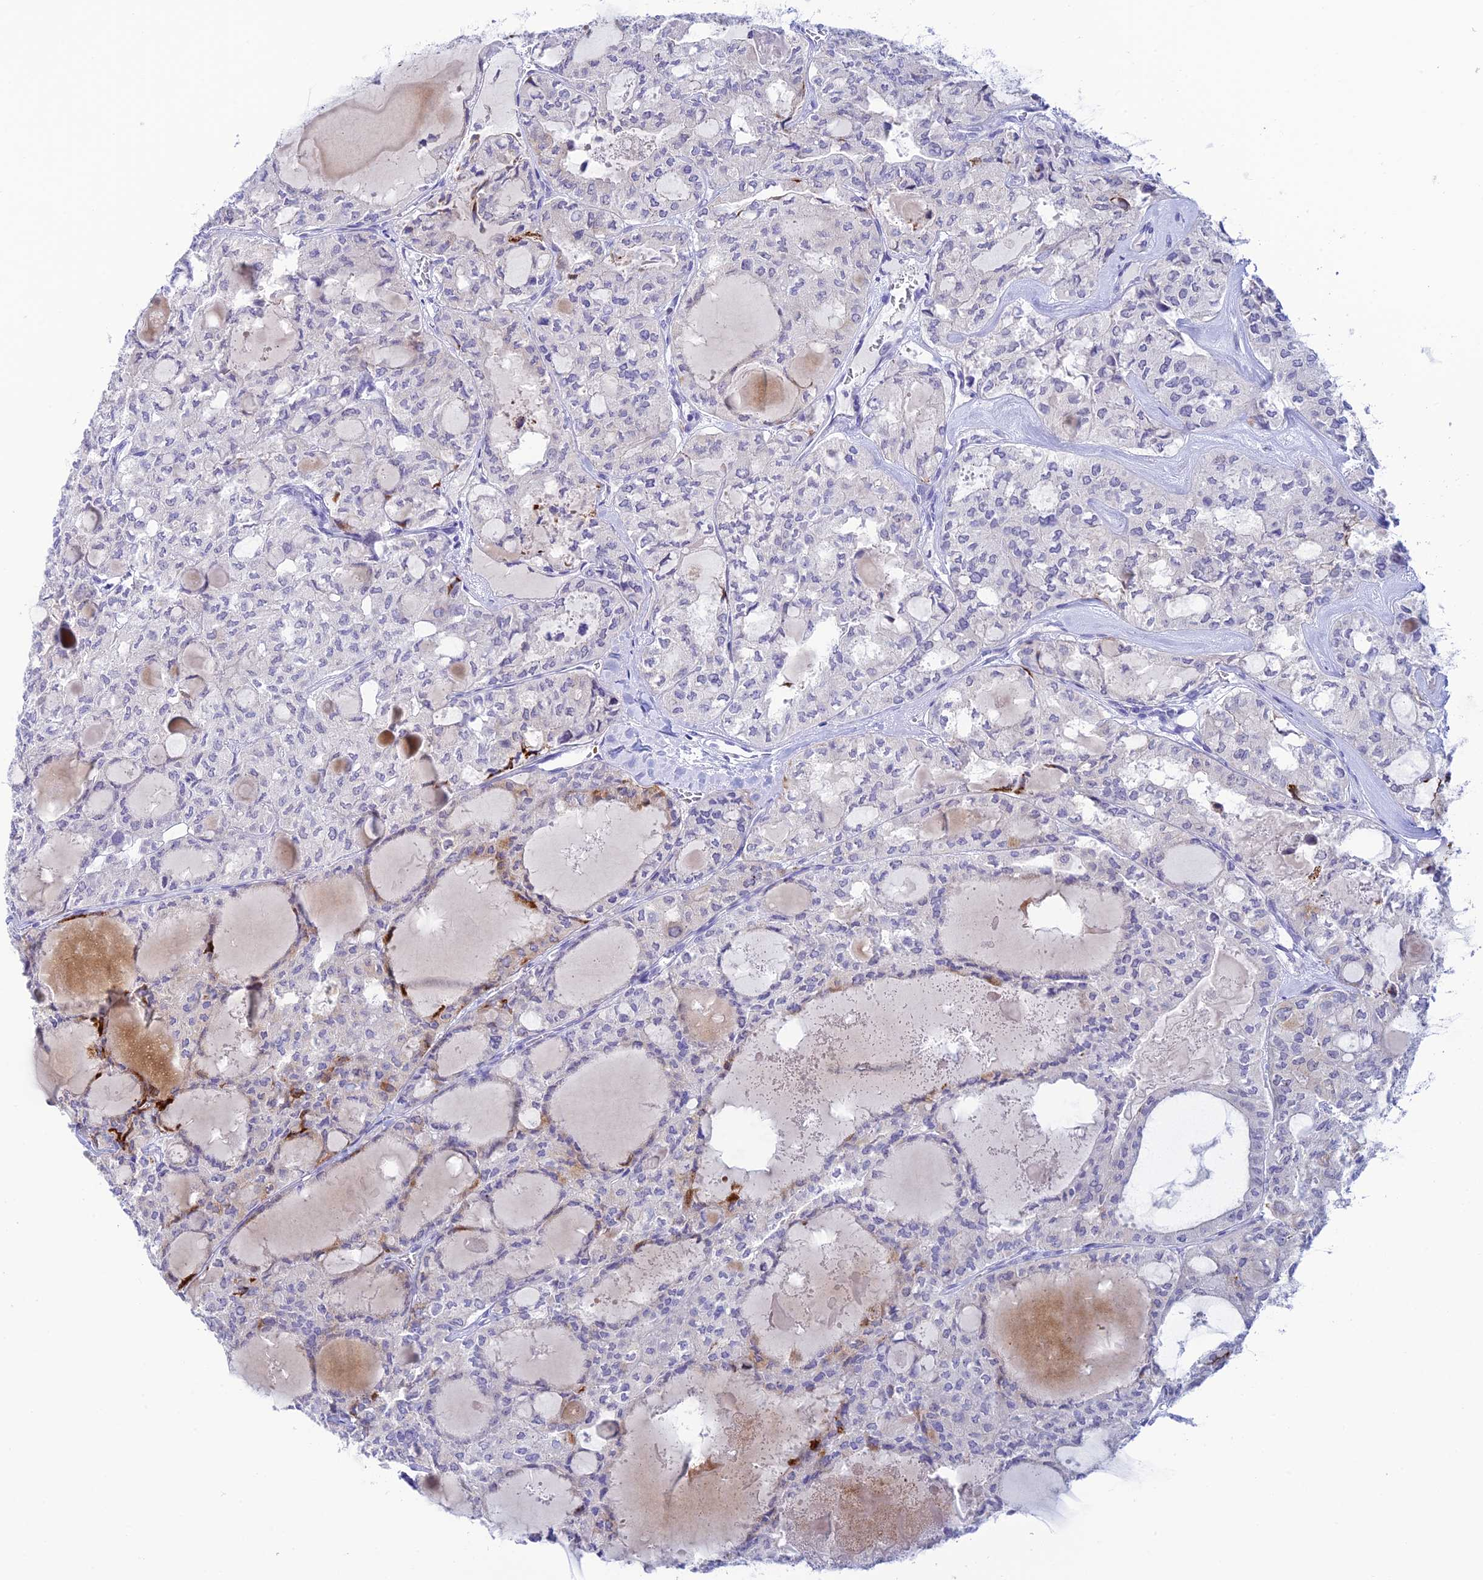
{"staining": {"intensity": "negative", "quantity": "none", "location": "none"}, "tissue": "thyroid cancer", "cell_type": "Tumor cells", "image_type": "cancer", "snomed": [{"axis": "morphology", "description": "Follicular adenoma carcinoma, NOS"}, {"axis": "topography", "description": "Thyroid gland"}], "caption": "Immunohistochemical staining of thyroid cancer (follicular adenoma carcinoma) shows no significant positivity in tumor cells.", "gene": "RASGEF1B", "patient": {"sex": "male", "age": 75}}